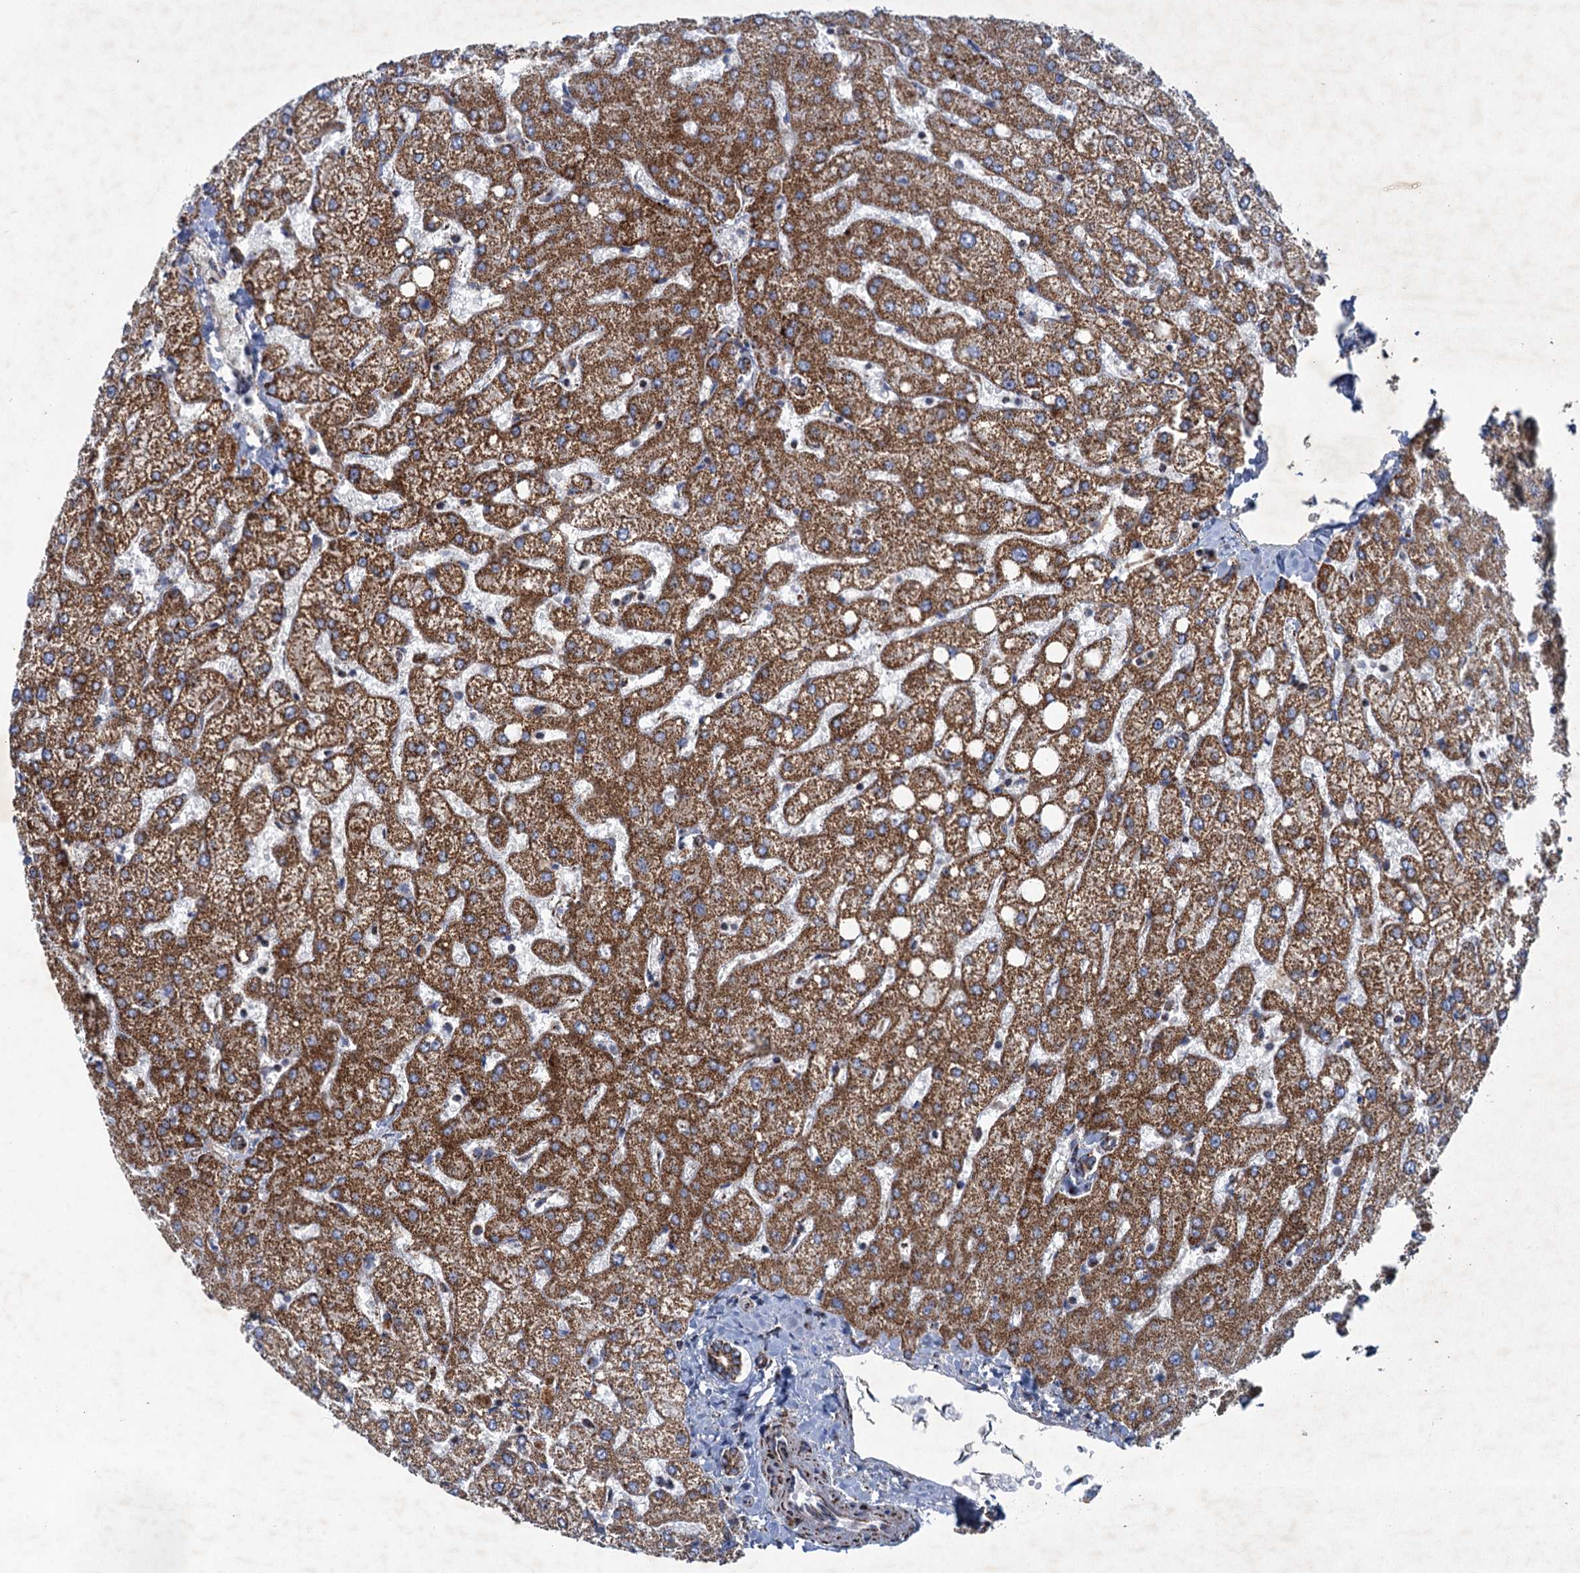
{"staining": {"intensity": "moderate", "quantity": ">75%", "location": "cytoplasmic/membranous"}, "tissue": "liver", "cell_type": "Cholangiocytes", "image_type": "normal", "snomed": [{"axis": "morphology", "description": "Normal tissue, NOS"}, {"axis": "topography", "description": "Liver"}], "caption": "Benign liver was stained to show a protein in brown. There is medium levels of moderate cytoplasmic/membranous expression in about >75% of cholangiocytes.", "gene": "GTPBP3", "patient": {"sex": "female", "age": 54}}